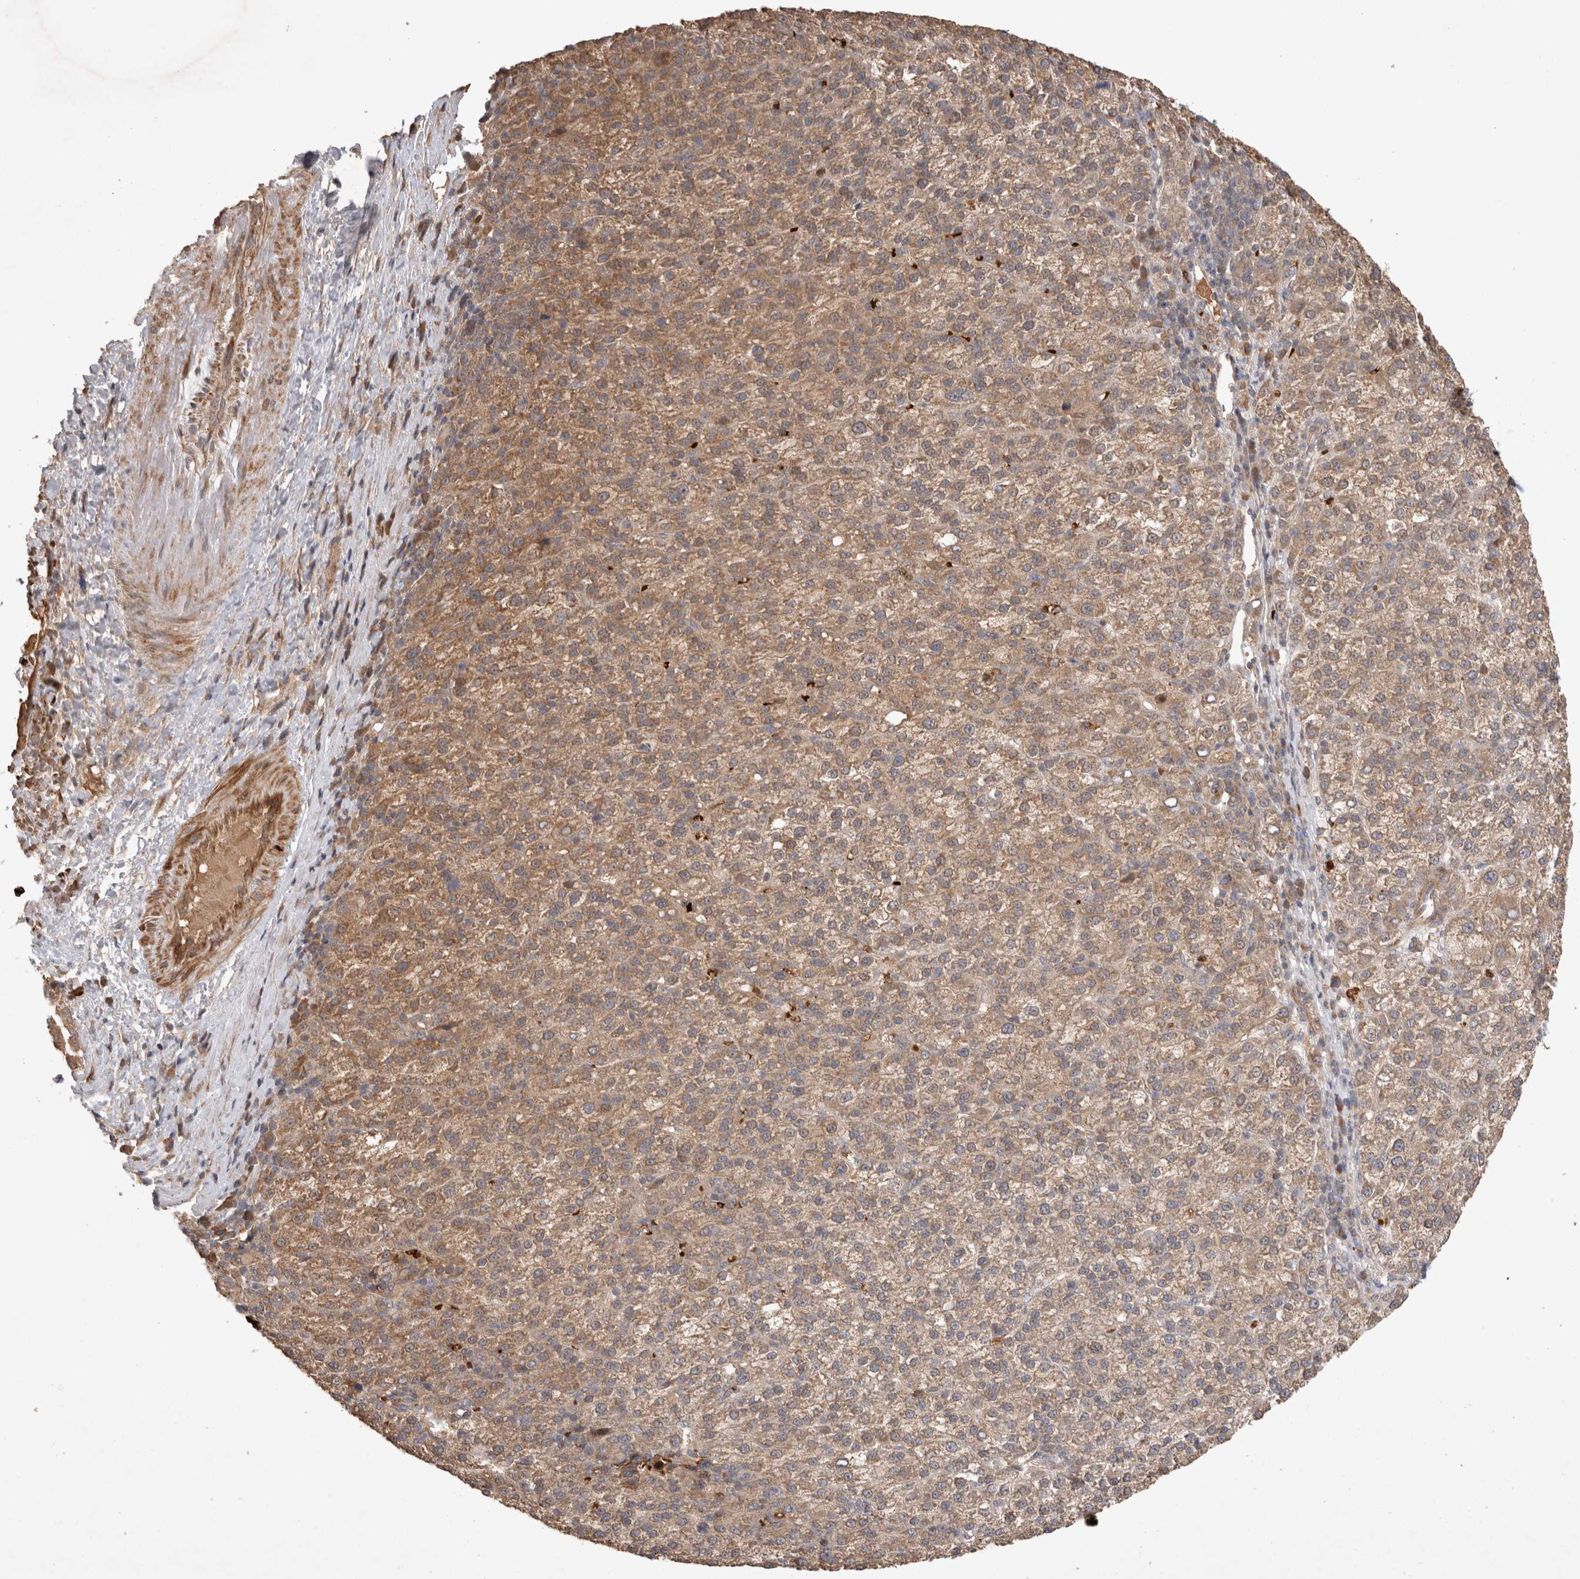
{"staining": {"intensity": "moderate", "quantity": "25%-75%", "location": "cytoplasmic/membranous"}, "tissue": "liver cancer", "cell_type": "Tumor cells", "image_type": "cancer", "snomed": [{"axis": "morphology", "description": "Carcinoma, Hepatocellular, NOS"}, {"axis": "topography", "description": "Liver"}], "caption": "Brown immunohistochemical staining in hepatocellular carcinoma (liver) exhibits moderate cytoplasmic/membranous positivity in about 25%-75% of tumor cells.", "gene": "FAM221A", "patient": {"sex": "female", "age": 58}}